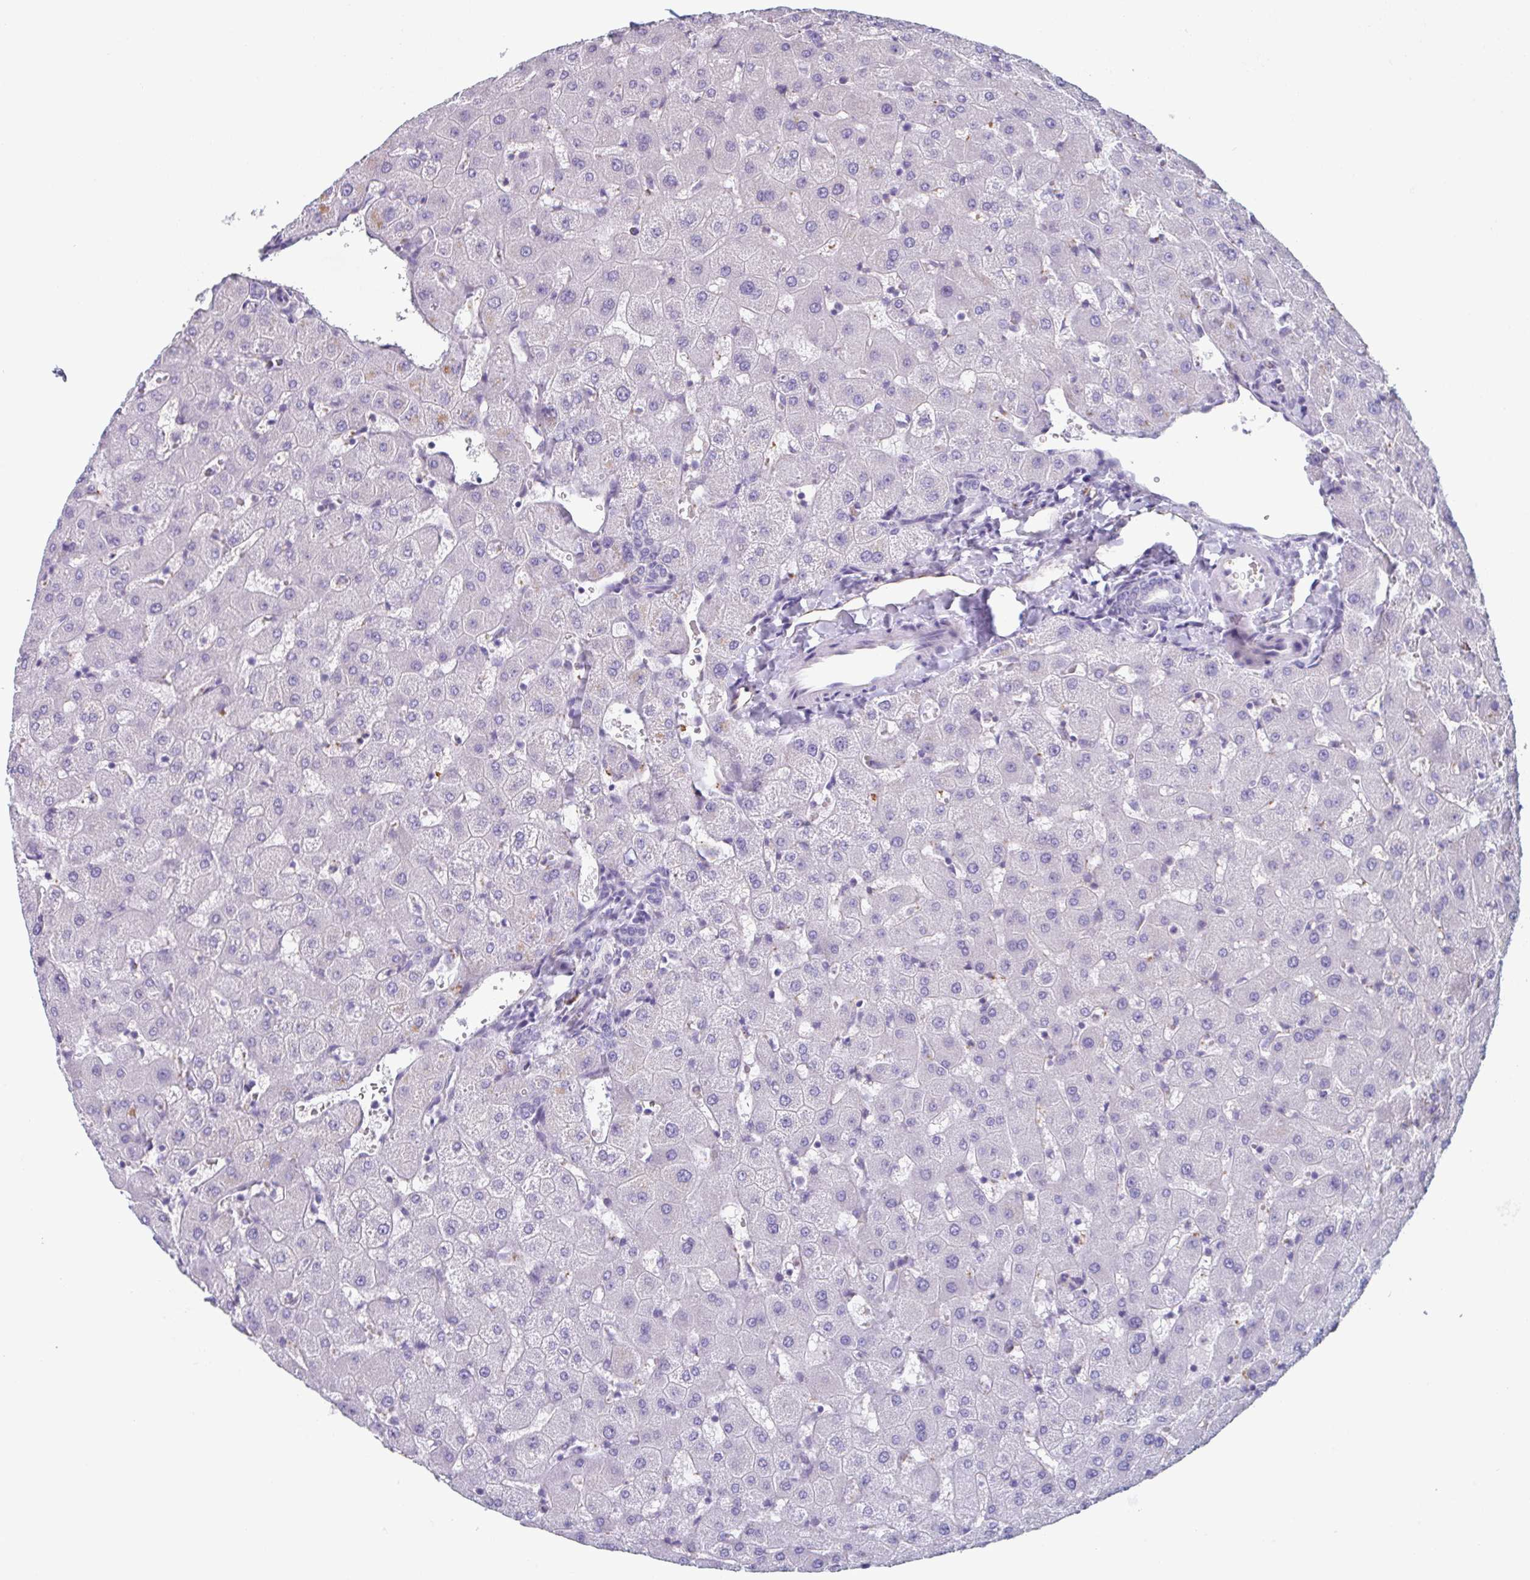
{"staining": {"intensity": "negative", "quantity": "none", "location": "none"}, "tissue": "liver", "cell_type": "Cholangiocytes", "image_type": "normal", "snomed": [{"axis": "morphology", "description": "Normal tissue, NOS"}, {"axis": "topography", "description": "Liver"}], "caption": "The image demonstrates no significant positivity in cholangiocytes of liver. (DAB IHC visualized using brightfield microscopy, high magnification).", "gene": "LYRM2", "patient": {"sex": "female", "age": 63}}